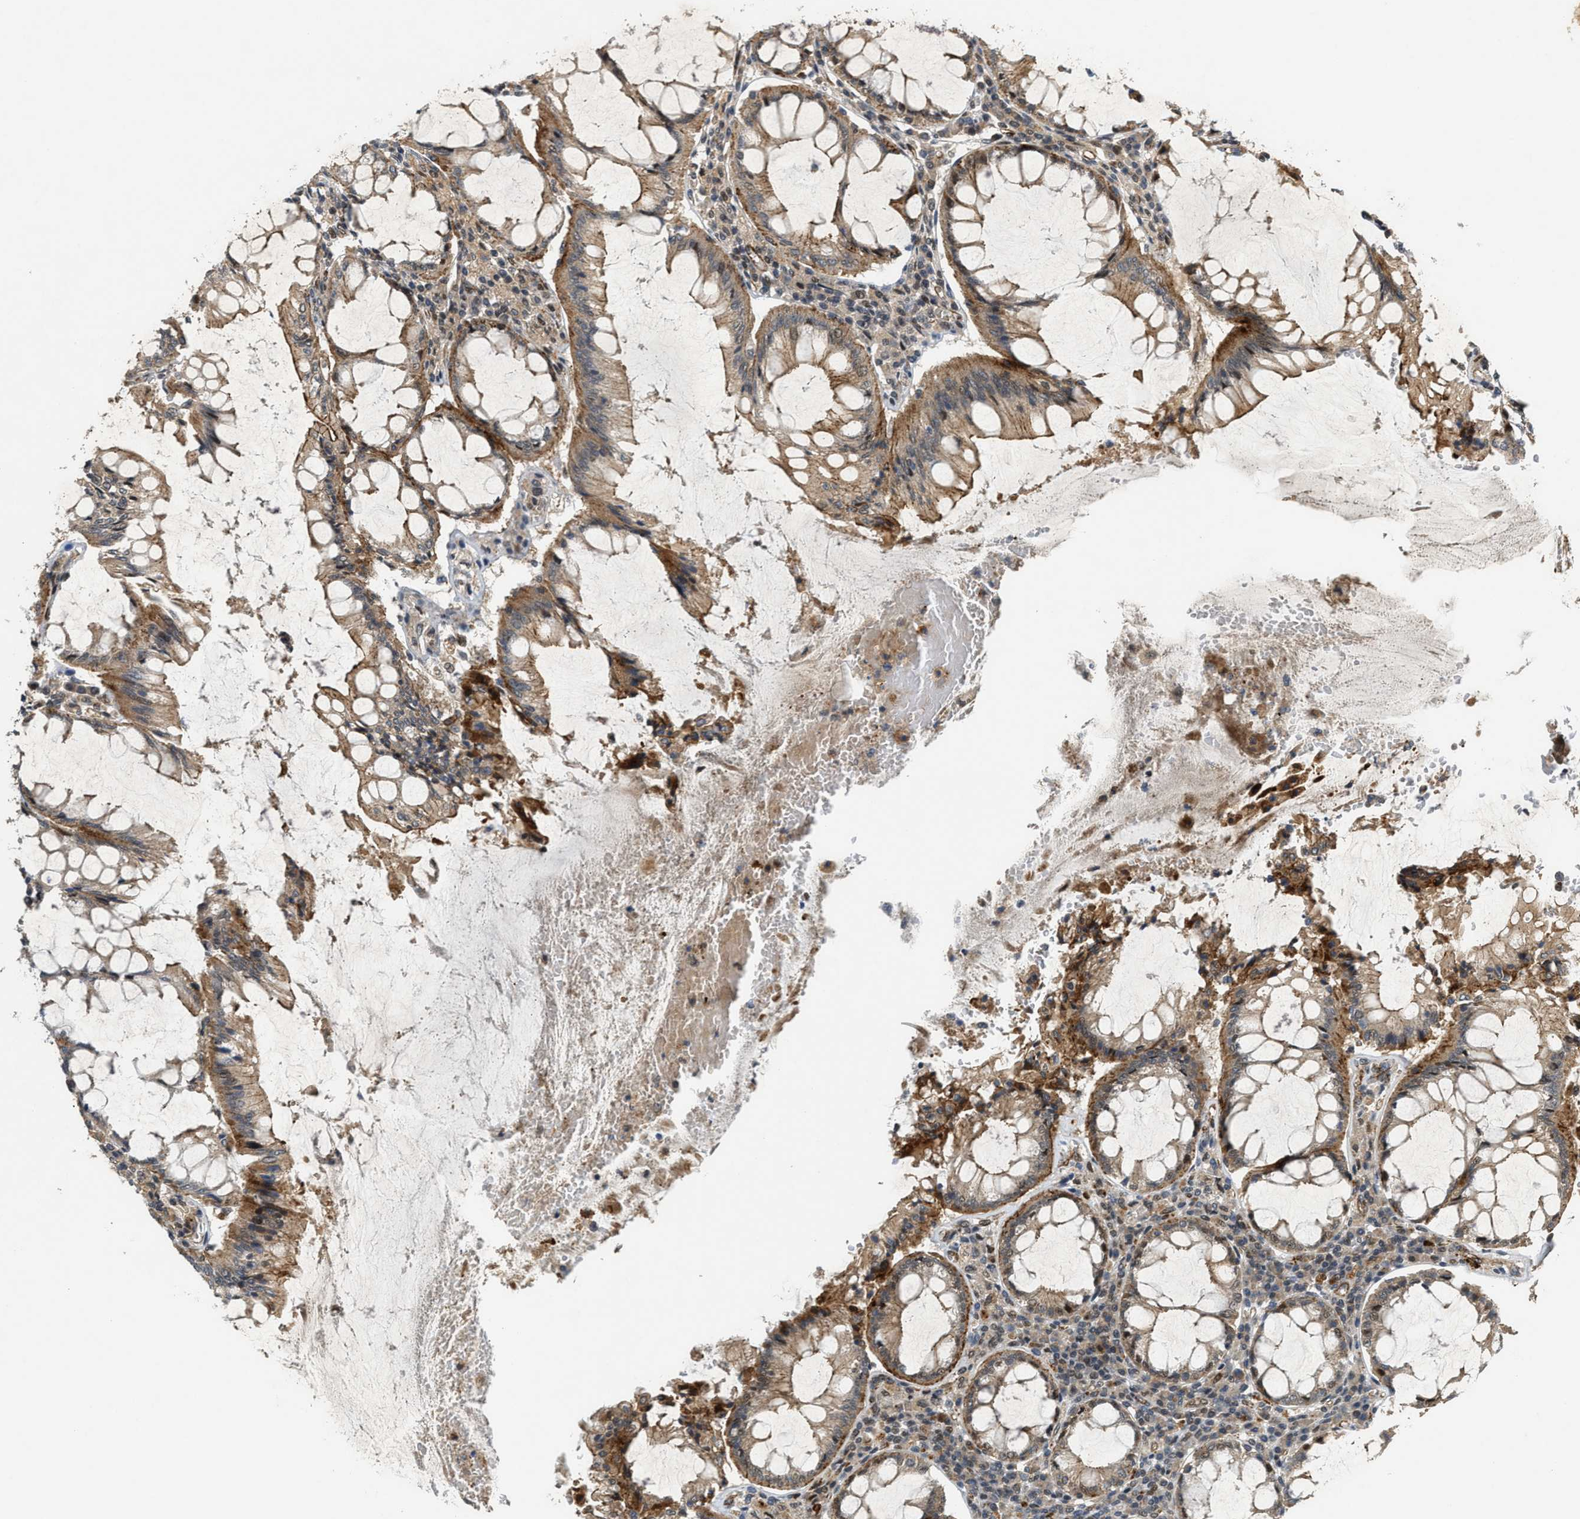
{"staining": {"intensity": "moderate", "quantity": ">75%", "location": "cytoplasmic/membranous,nuclear"}, "tissue": "colorectal cancer", "cell_type": "Tumor cells", "image_type": "cancer", "snomed": [{"axis": "morphology", "description": "Normal tissue, NOS"}, {"axis": "morphology", "description": "Adenocarcinoma, NOS"}, {"axis": "topography", "description": "Rectum"}], "caption": "IHC micrograph of colorectal adenocarcinoma stained for a protein (brown), which reveals medium levels of moderate cytoplasmic/membranous and nuclear staining in approximately >75% of tumor cells.", "gene": "DPF2", "patient": {"sex": "female", "age": 66}}